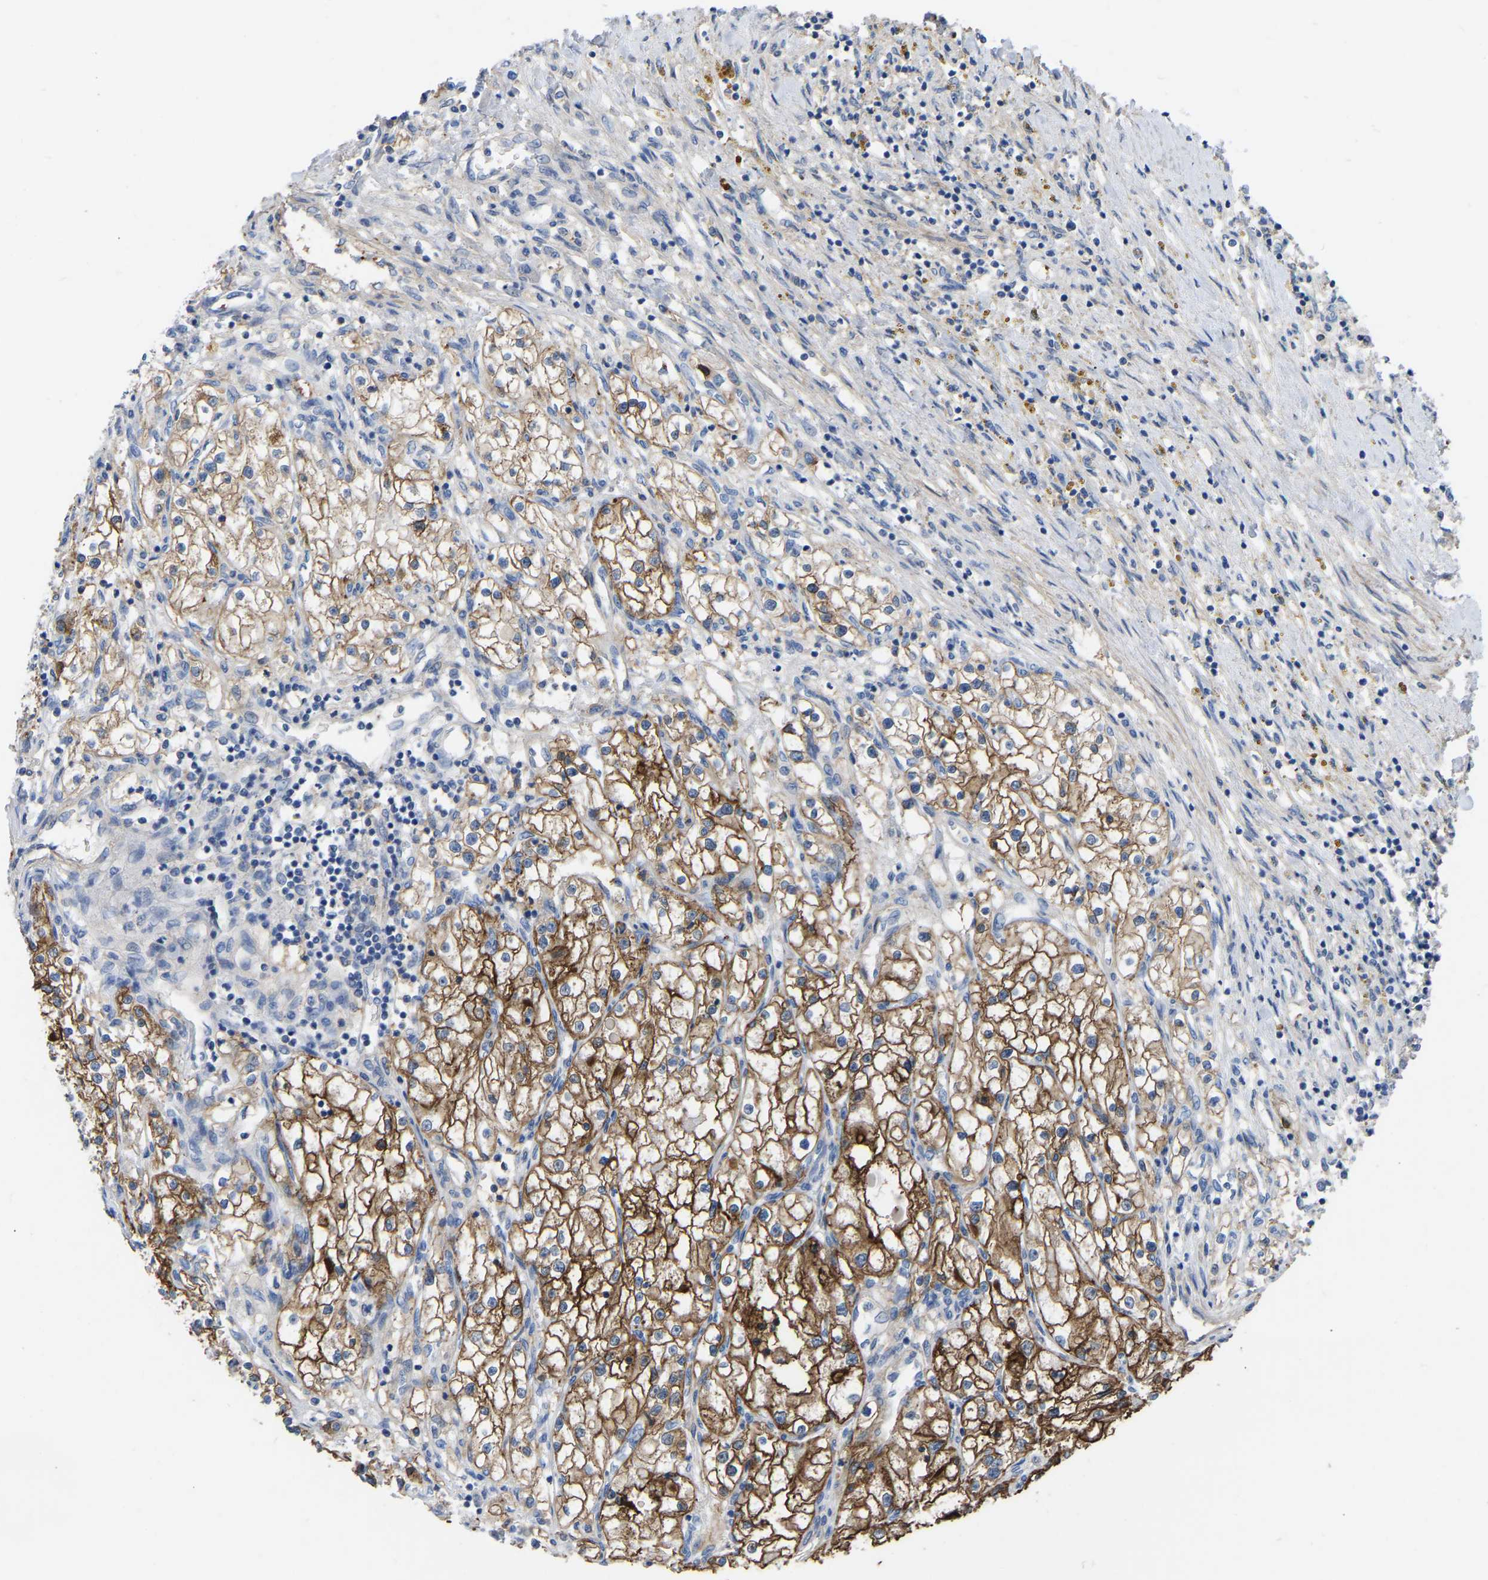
{"staining": {"intensity": "strong", "quantity": ">75%", "location": "cytoplasmic/membranous"}, "tissue": "renal cancer", "cell_type": "Tumor cells", "image_type": "cancer", "snomed": [{"axis": "morphology", "description": "Adenocarcinoma, NOS"}, {"axis": "topography", "description": "Kidney"}], "caption": "DAB immunohistochemical staining of renal cancer reveals strong cytoplasmic/membranous protein staining in approximately >75% of tumor cells.", "gene": "ZNF449", "patient": {"sex": "male", "age": 68}}